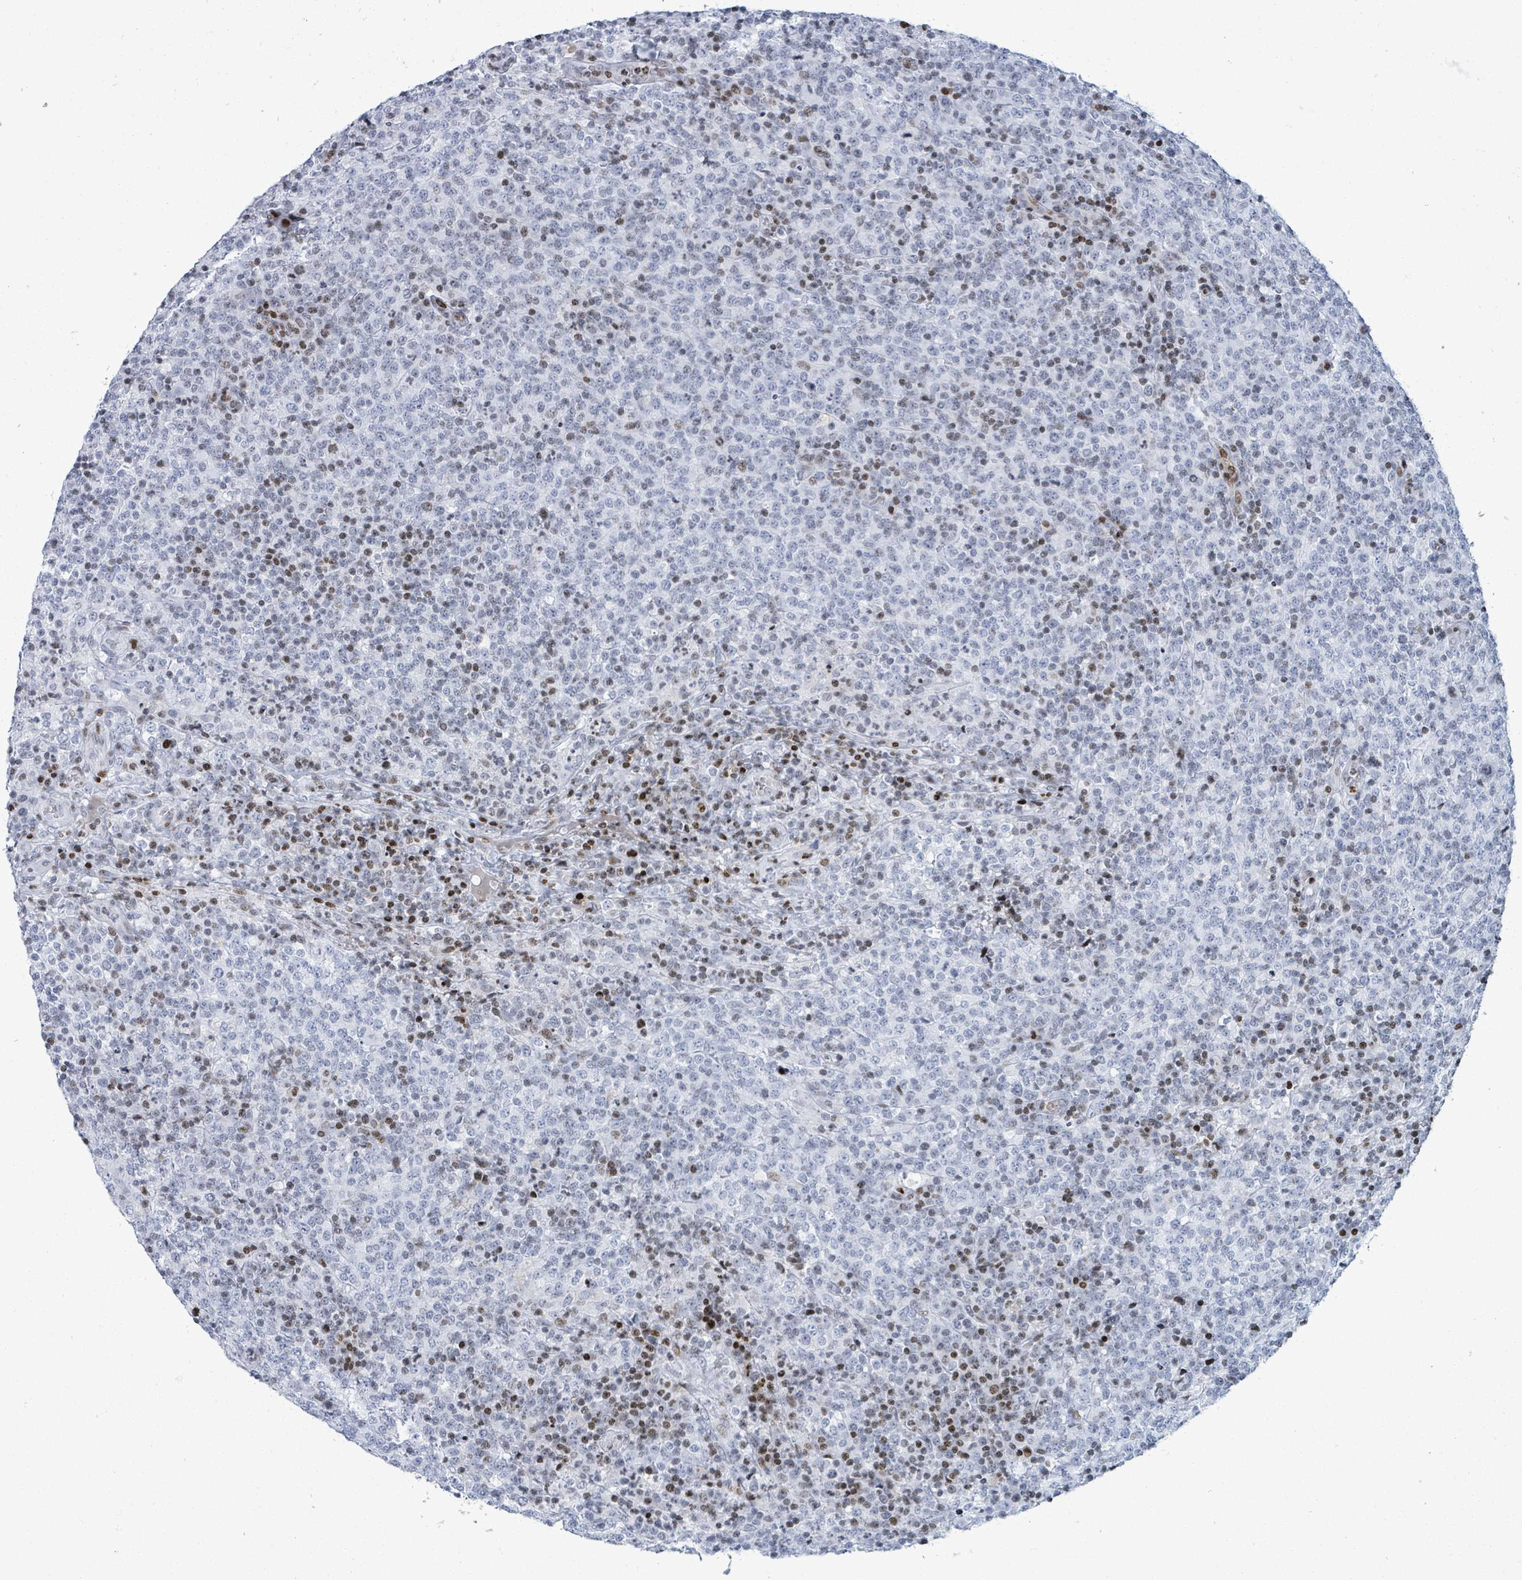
{"staining": {"intensity": "negative", "quantity": "none", "location": "none"}, "tissue": "lymphoma", "cell_type": "Tumor cells", "image_type": "cancer", "snomed": [{"axis": "morphology", "description": "Malignant lymphoma, non-Hodgkin's type, High grade"}, {"axis": "topography", "description": "Lymph node"}], "caption": "Histopathology image shows no significant protein staining in tumor cells of malignant lymphoma, non-Hodgkin's type (high-grade).", "gene": "MALL", "patient": {"sex": "male", "age": 54}}